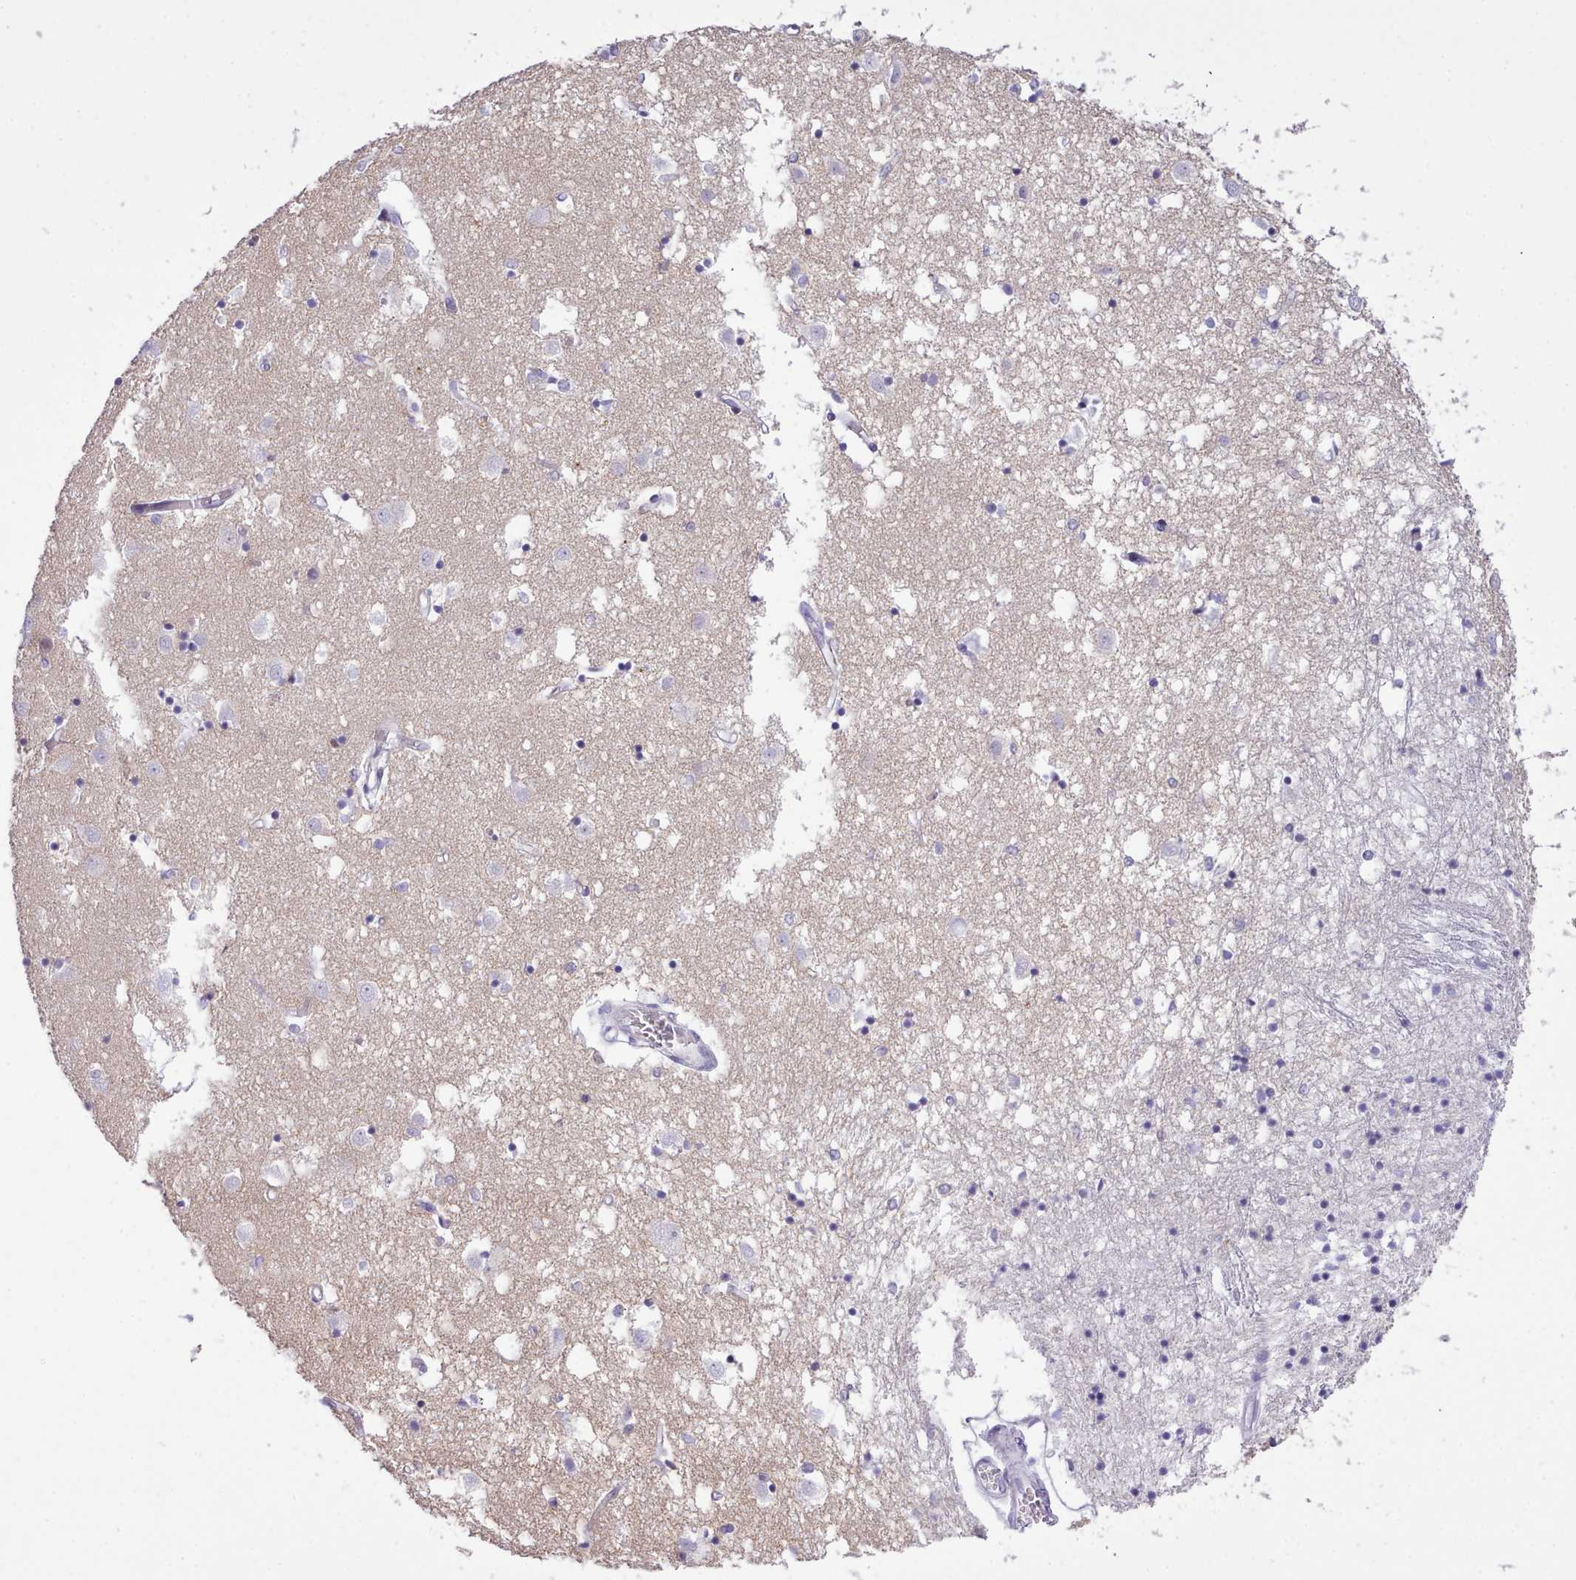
{"staining": {"intensity": "negative", "quantity": "none", "location": "none"}, "tissue": "caudate", "cell_type": "Glial cells", "image_type": "normal", "snomed": [{"axis": "morphology", "description": "Normal tissue, NOS"}, {"axis": "topography", "description": "Lateral ventricle wall"}], "caption": "The histopathology image reveals no staining of glial cells in normal caudate.", "gene": "LRRC37A2", "patient": {"sex": "male", "age": 70}}